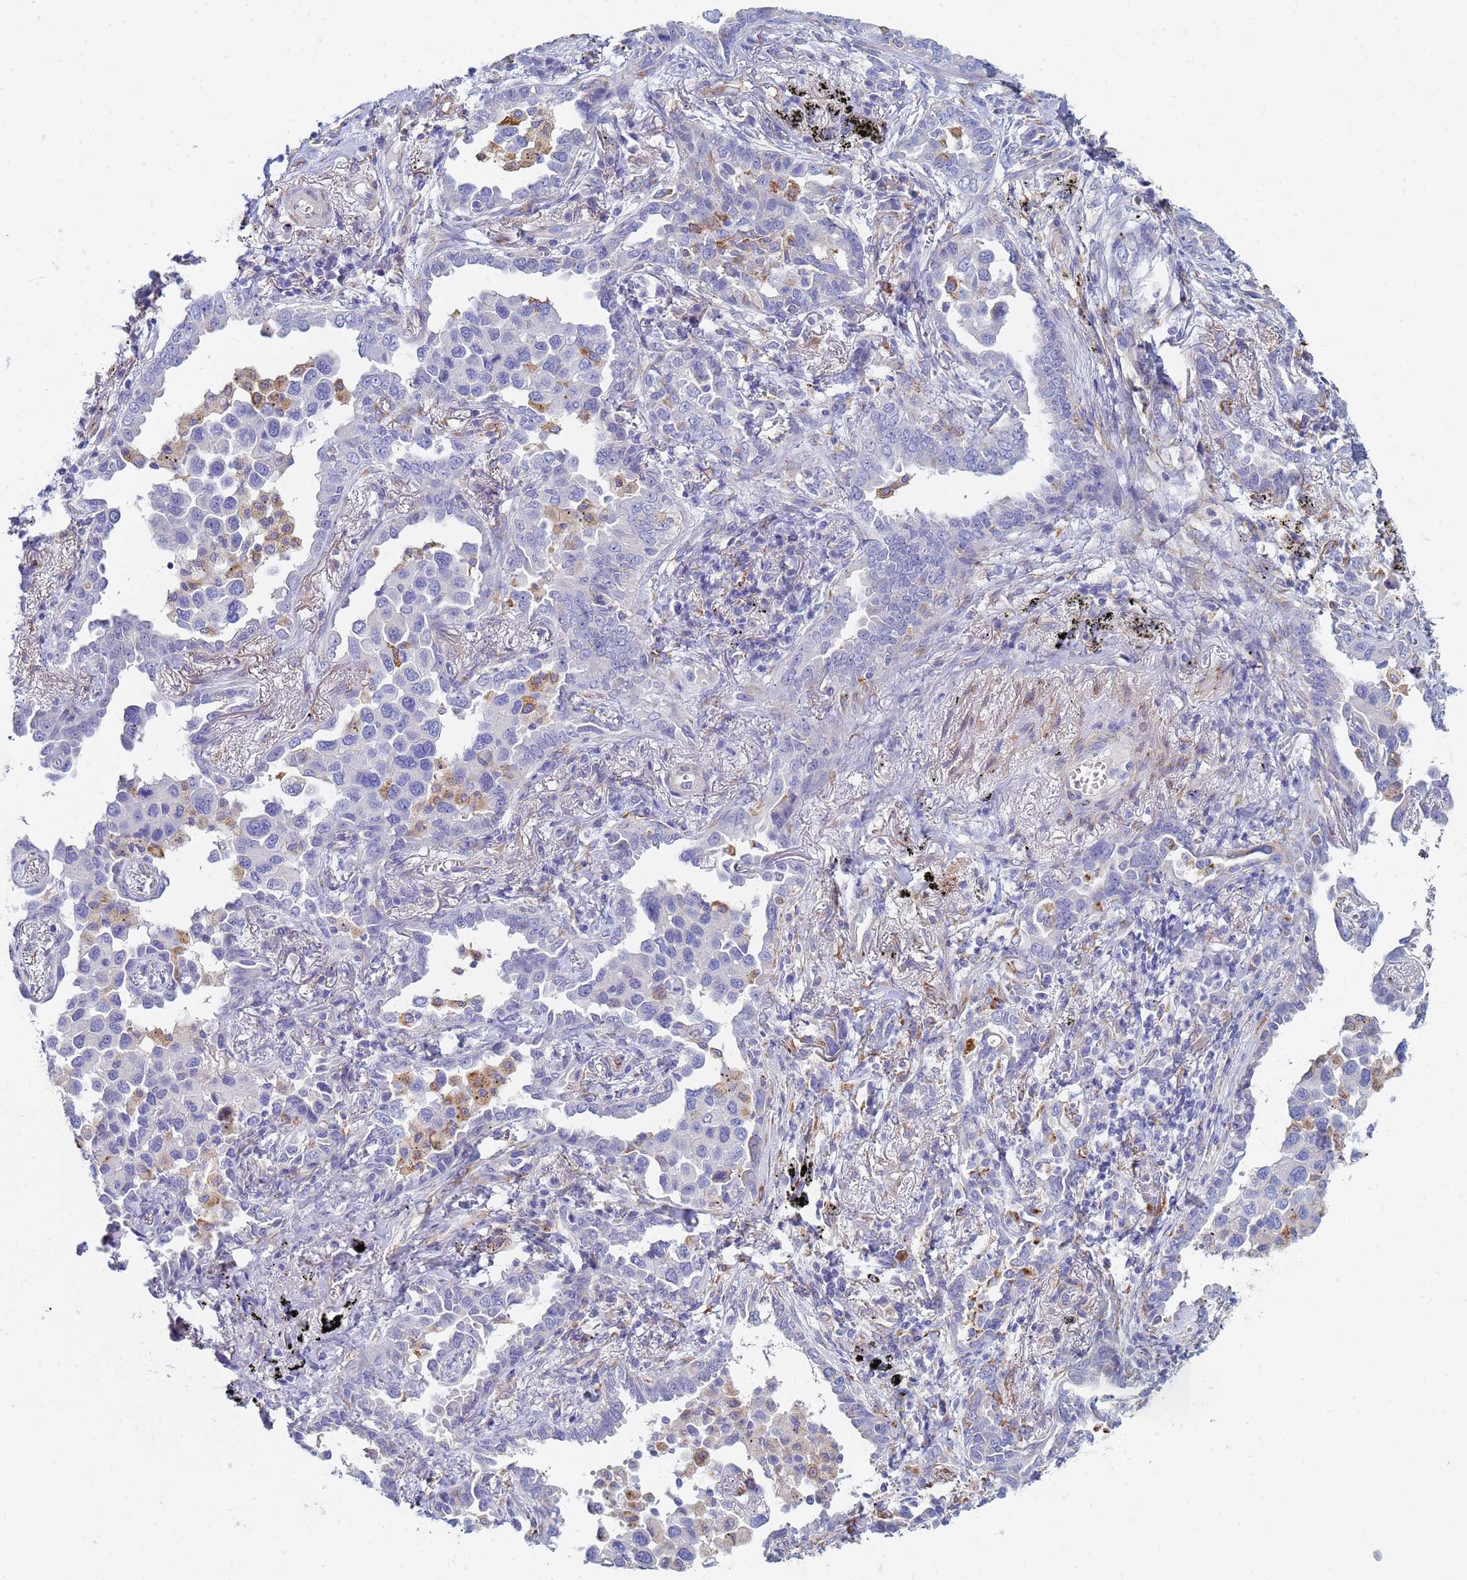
{"staining": {"intensity": "negative", "quantity": "none", "location": "none"}, "tissue": "lung cancer", "cell_type": "Tumor cells", "image_type": "cancer", "snomed": [{"axis": "morphology", "description": "Adenocarcinoma, NOS"}, {"axis": "topography", "description": "Lung"}], "caption": "The micrograph reveals no significant positivity in tumor cells of lung adenocarcinoma.", "gene": "GDAP2", "patient": {"sex": "male", "age": 67}}